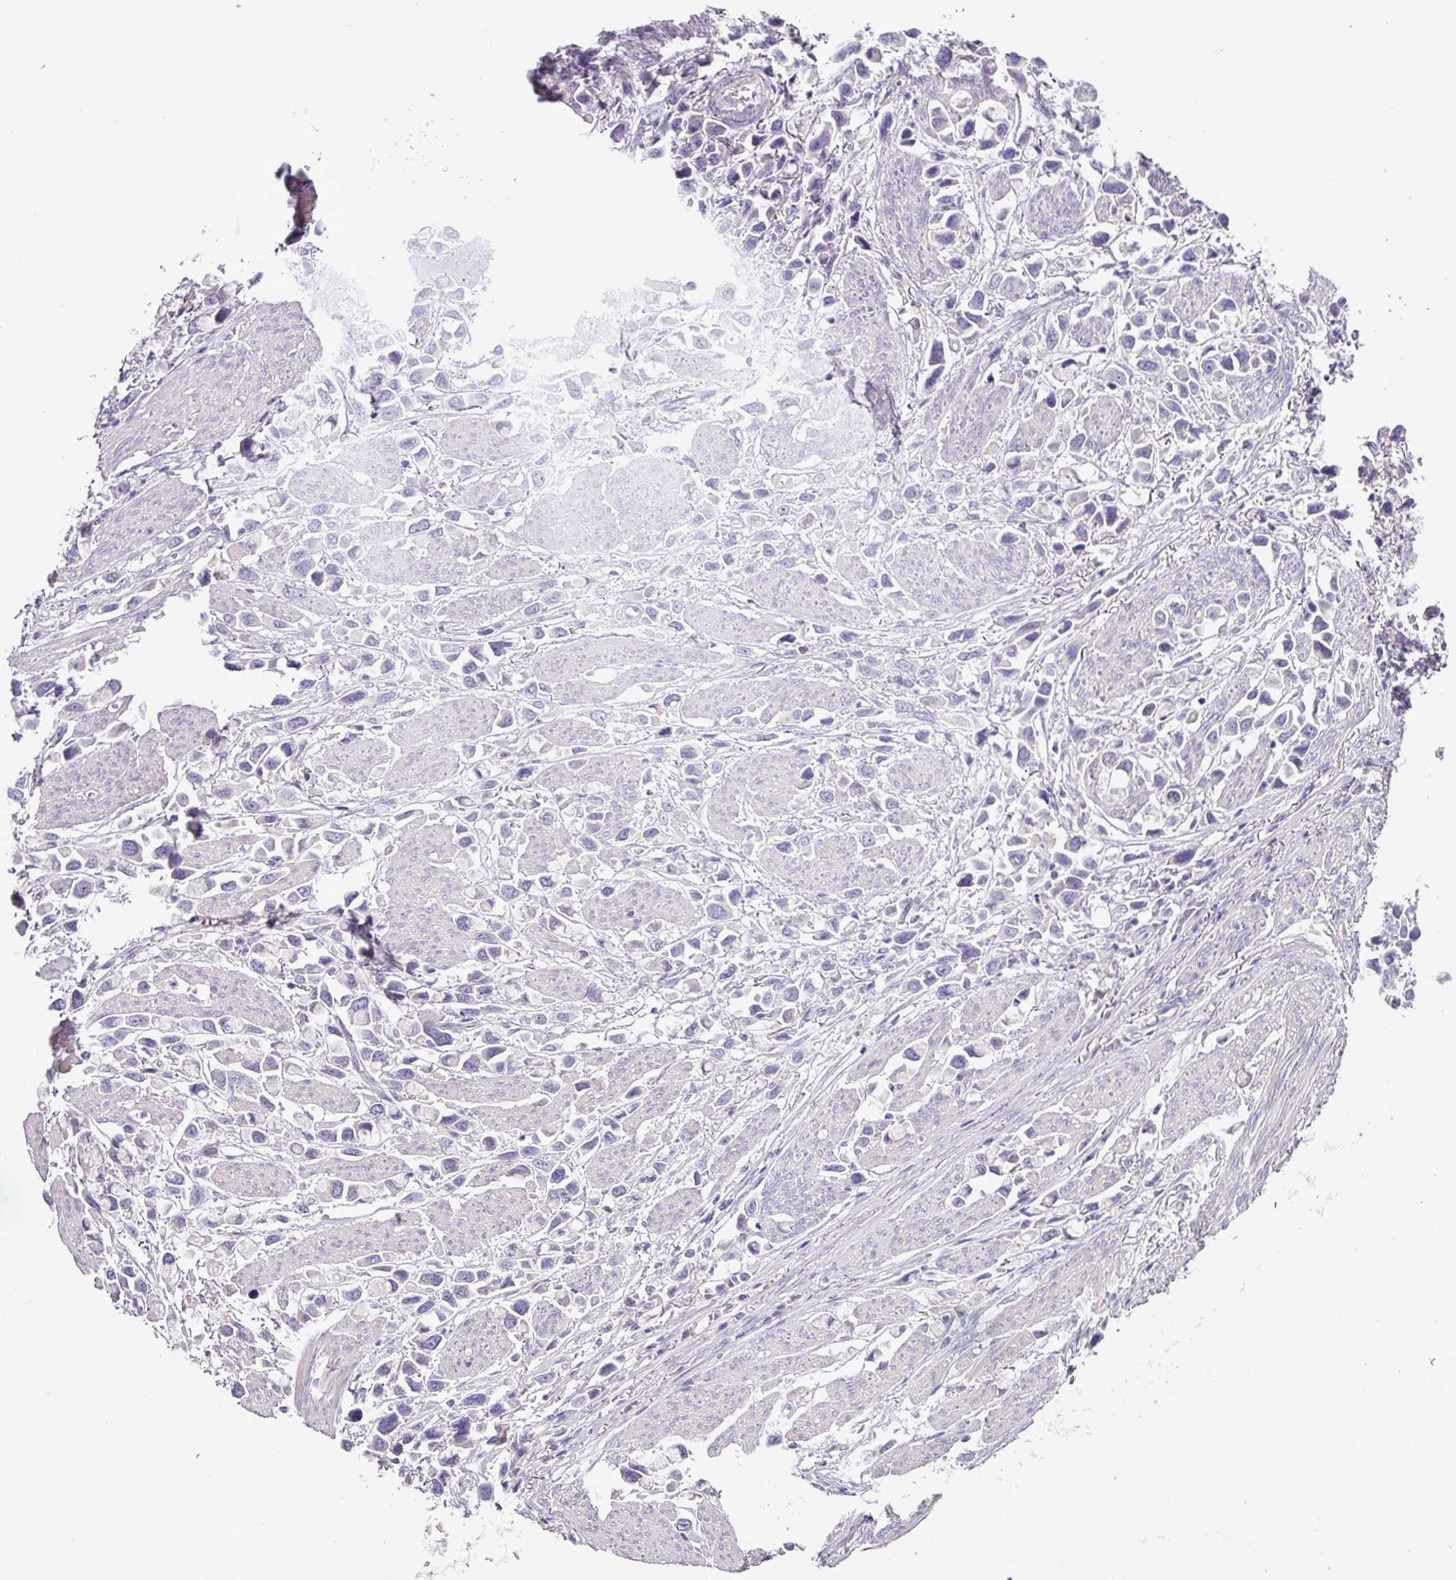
{"staining": {"intensity": "negative", "quantity": "none", "location": "none"}, "tissue": "stomach cancer", "cell_type": "Tumor cells", "image_type": "cancer", "snomed": [{"axis": "morphology", "description": "Adenocarcinoma, NOS"}, {"axis": "topography", "description": "Stomach"}], "caption": "This is an immunohistochemistry (IHC) photomicrograph of human stomach cancer. There is no expression in tumor cells.", "gene": "BRINP2", "patient": {"sex": "female", "age": 81}}